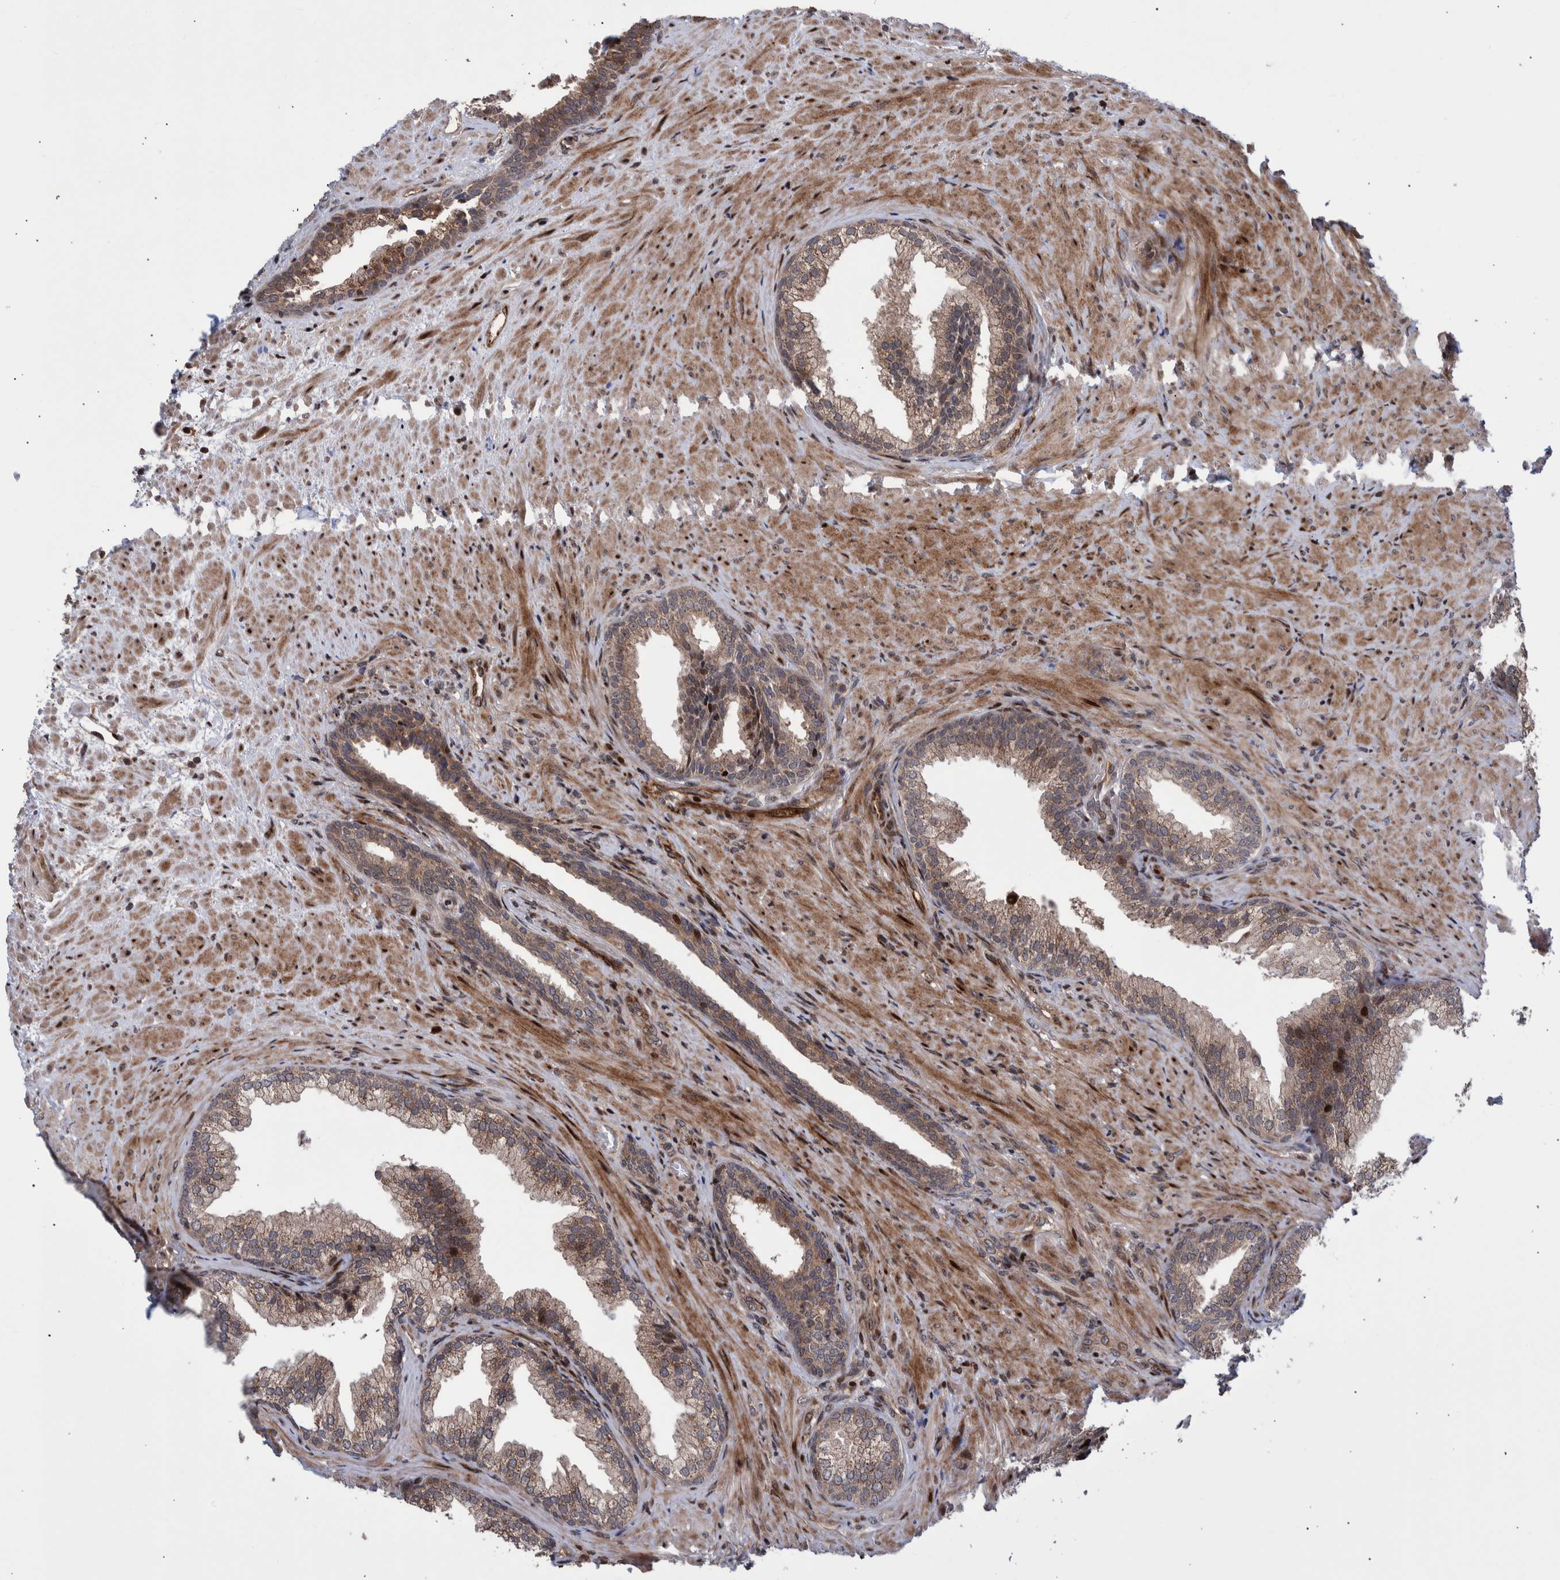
{"staining": {"intensity": "moderate", "quantity": ">75%", "location": "cytoplasmic/membranous,nuclear"}, "tissue": "prostate", "cell_type": "Glandular cells", "image_type": "normal", "snomed": [{"axis": "morphology", "description": "Normal tissue, NOS"}, {"axis": "topography", "description": "Prostate"}], "caption": "Glandular cells display medium levels of moderate cytoplasmic/membranous,nuclear staining in about >75% of cells in benign prostate. Nuclei are stained in blue.", "gene": "SHISA6", "patient": {"sex": "male", "age": 76}}